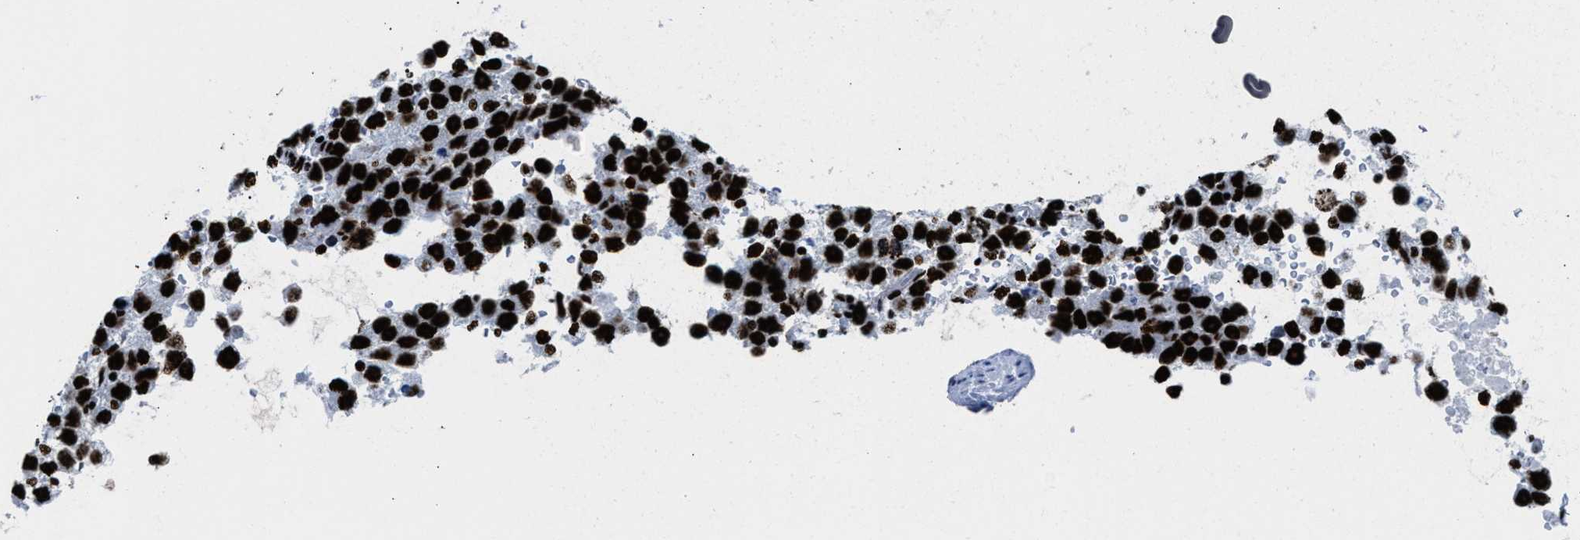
{"staining": {"intensity": "strong", "quantity": ">75%", "location": "nuclear"}, "tissue": "testis cancer", "cell_type": "Tumor cells", "image_type": "cancer", "snomed": [{"axis": "morphology", "description": "Seminoma, NOS"}, {"axis": "topography", "description": "Testis"}], "caption": "A brown stain shows strong nuclear expression of a protein in human testis seminoma tumor cells.", "gene": "NONO", "patient": {"sex": "male", "age": 33}}